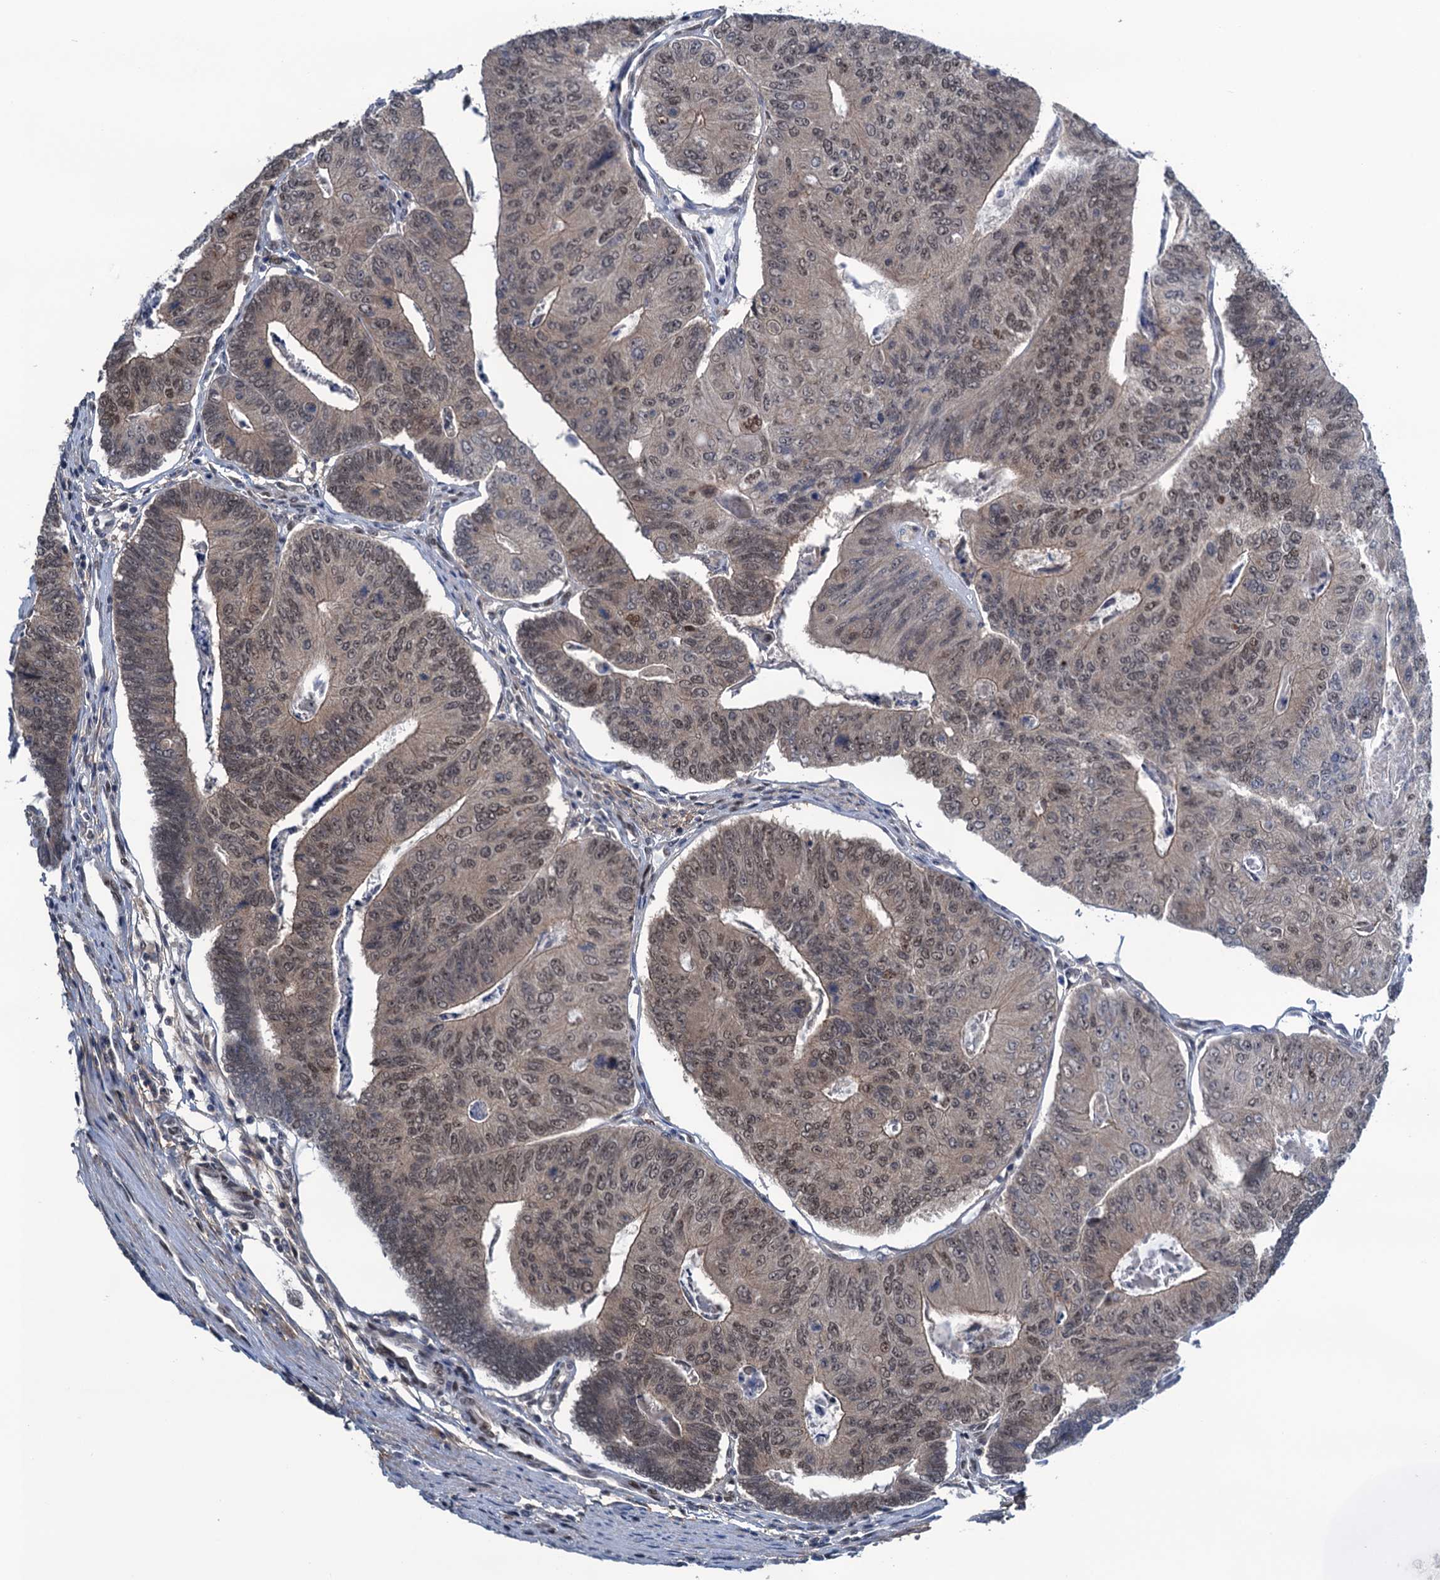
{"staining": {"intensity": "moderate", "quantity": ">75%", "location": "nuclear"}, "tissue": "colorectal cancer", "cell_type": "Tumor cells", "image_type": "cancer", "snomed": [{"axis": "morphology", "description": "Adenocarcinoma, NOS"}, {"axis": "topography", "description": "Colon"}], "caption": "This micrograph exhibits IHC staining of human colorectal cancer (adenocarcinoma), with medium moderate nuclear staining in approximately >75% of tumor cells.", "gene": "SAE1", "patient": {"sex": "female", "age": 67}}